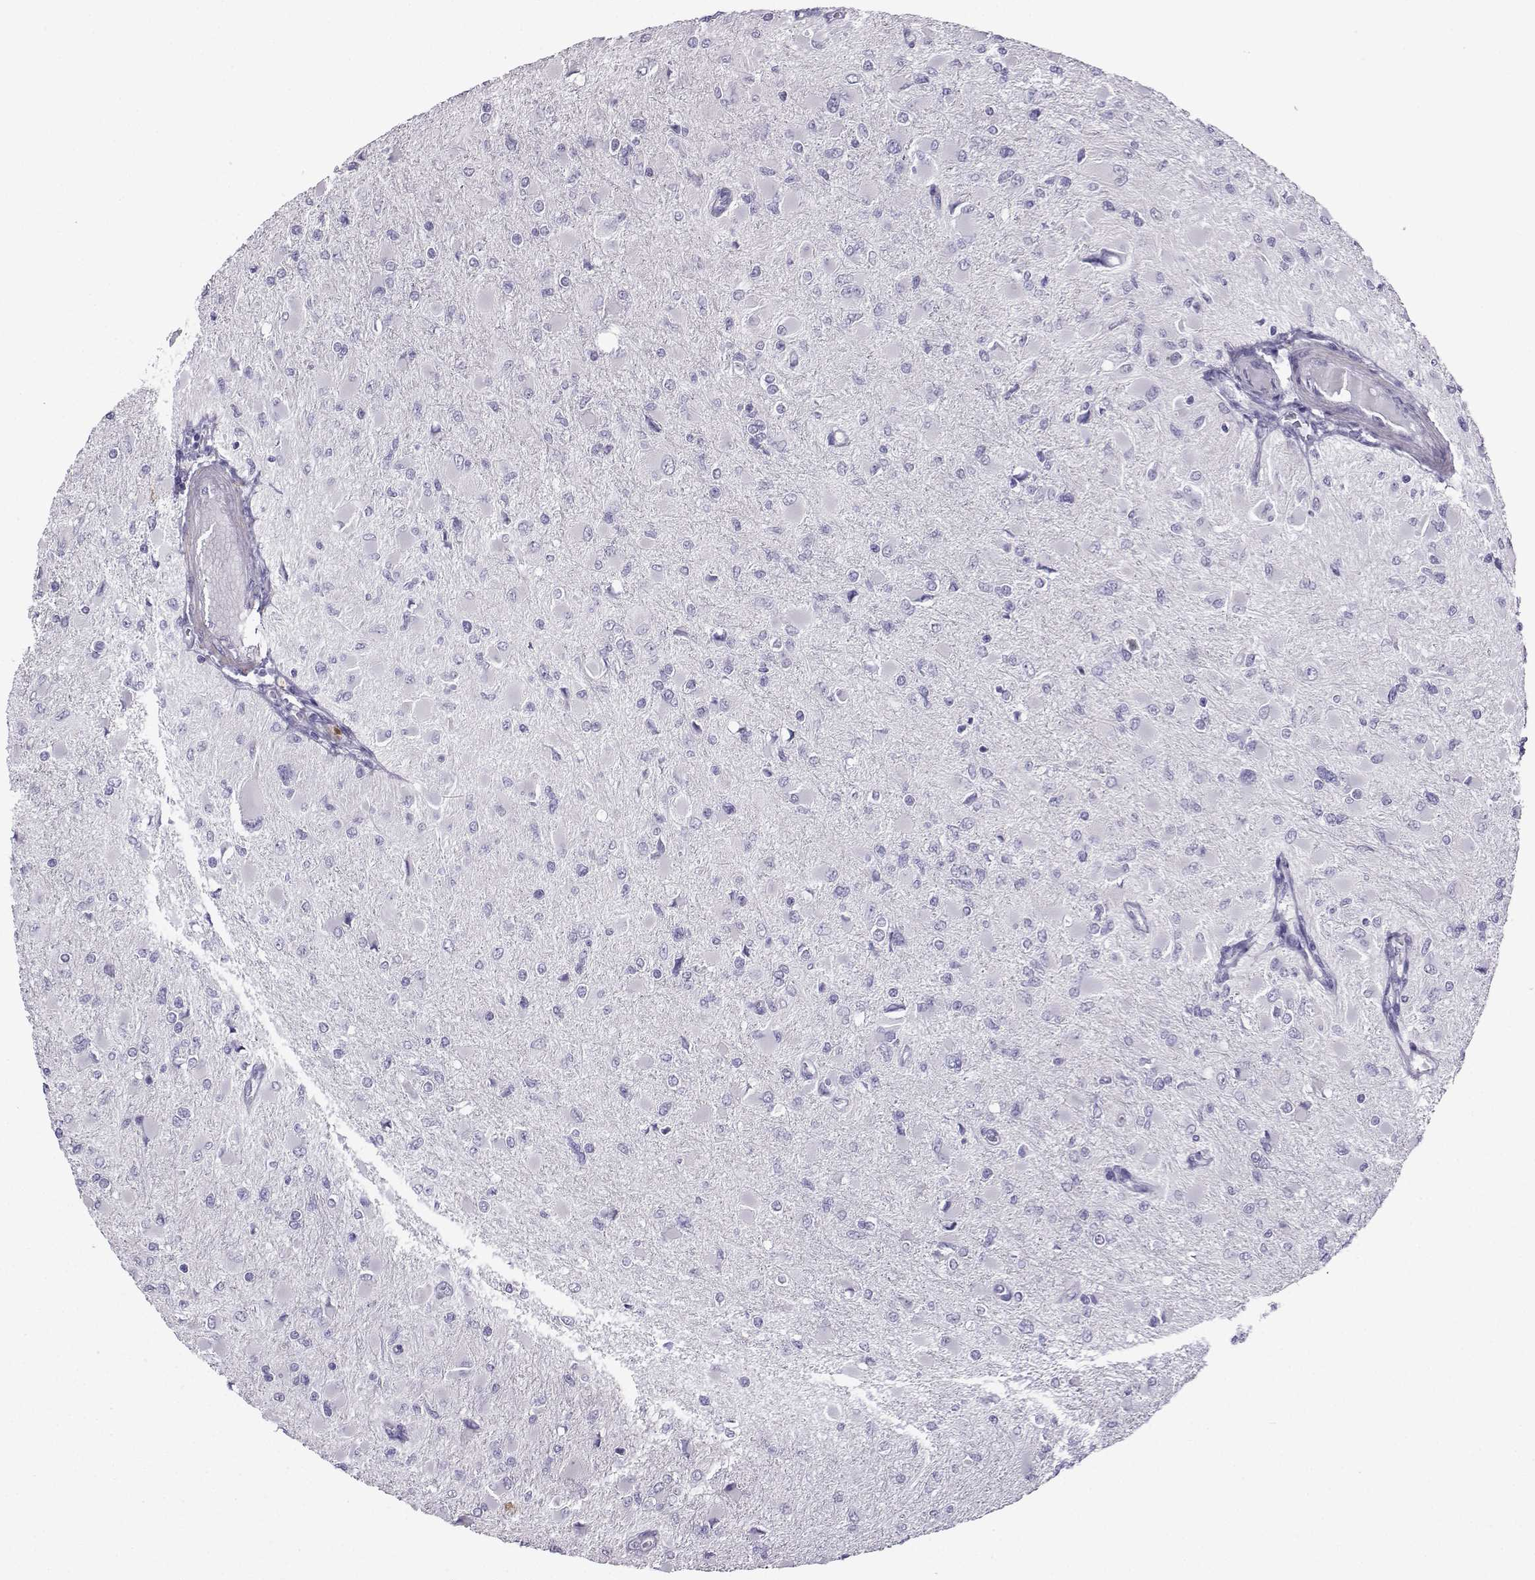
{"staining": {"intensity": "negative", "quantity": "none", "location": "none"}, "tissue": "glioma", "cell_type": "Tumor cells", "image_type": "cancer", "snomed": [{"axis": "morphology", "description": "Glioma, malignant, High grade"}, {"axis": "topography", "description": "Cerebral cortex"}], "caption": "A high-resolution image shows immunohistochemistry (IHC) staining of glioma, which shows no significant staining in tumor cells.", "gene": "FBXO24", "patient": {"sex": "female", "age": 36}}